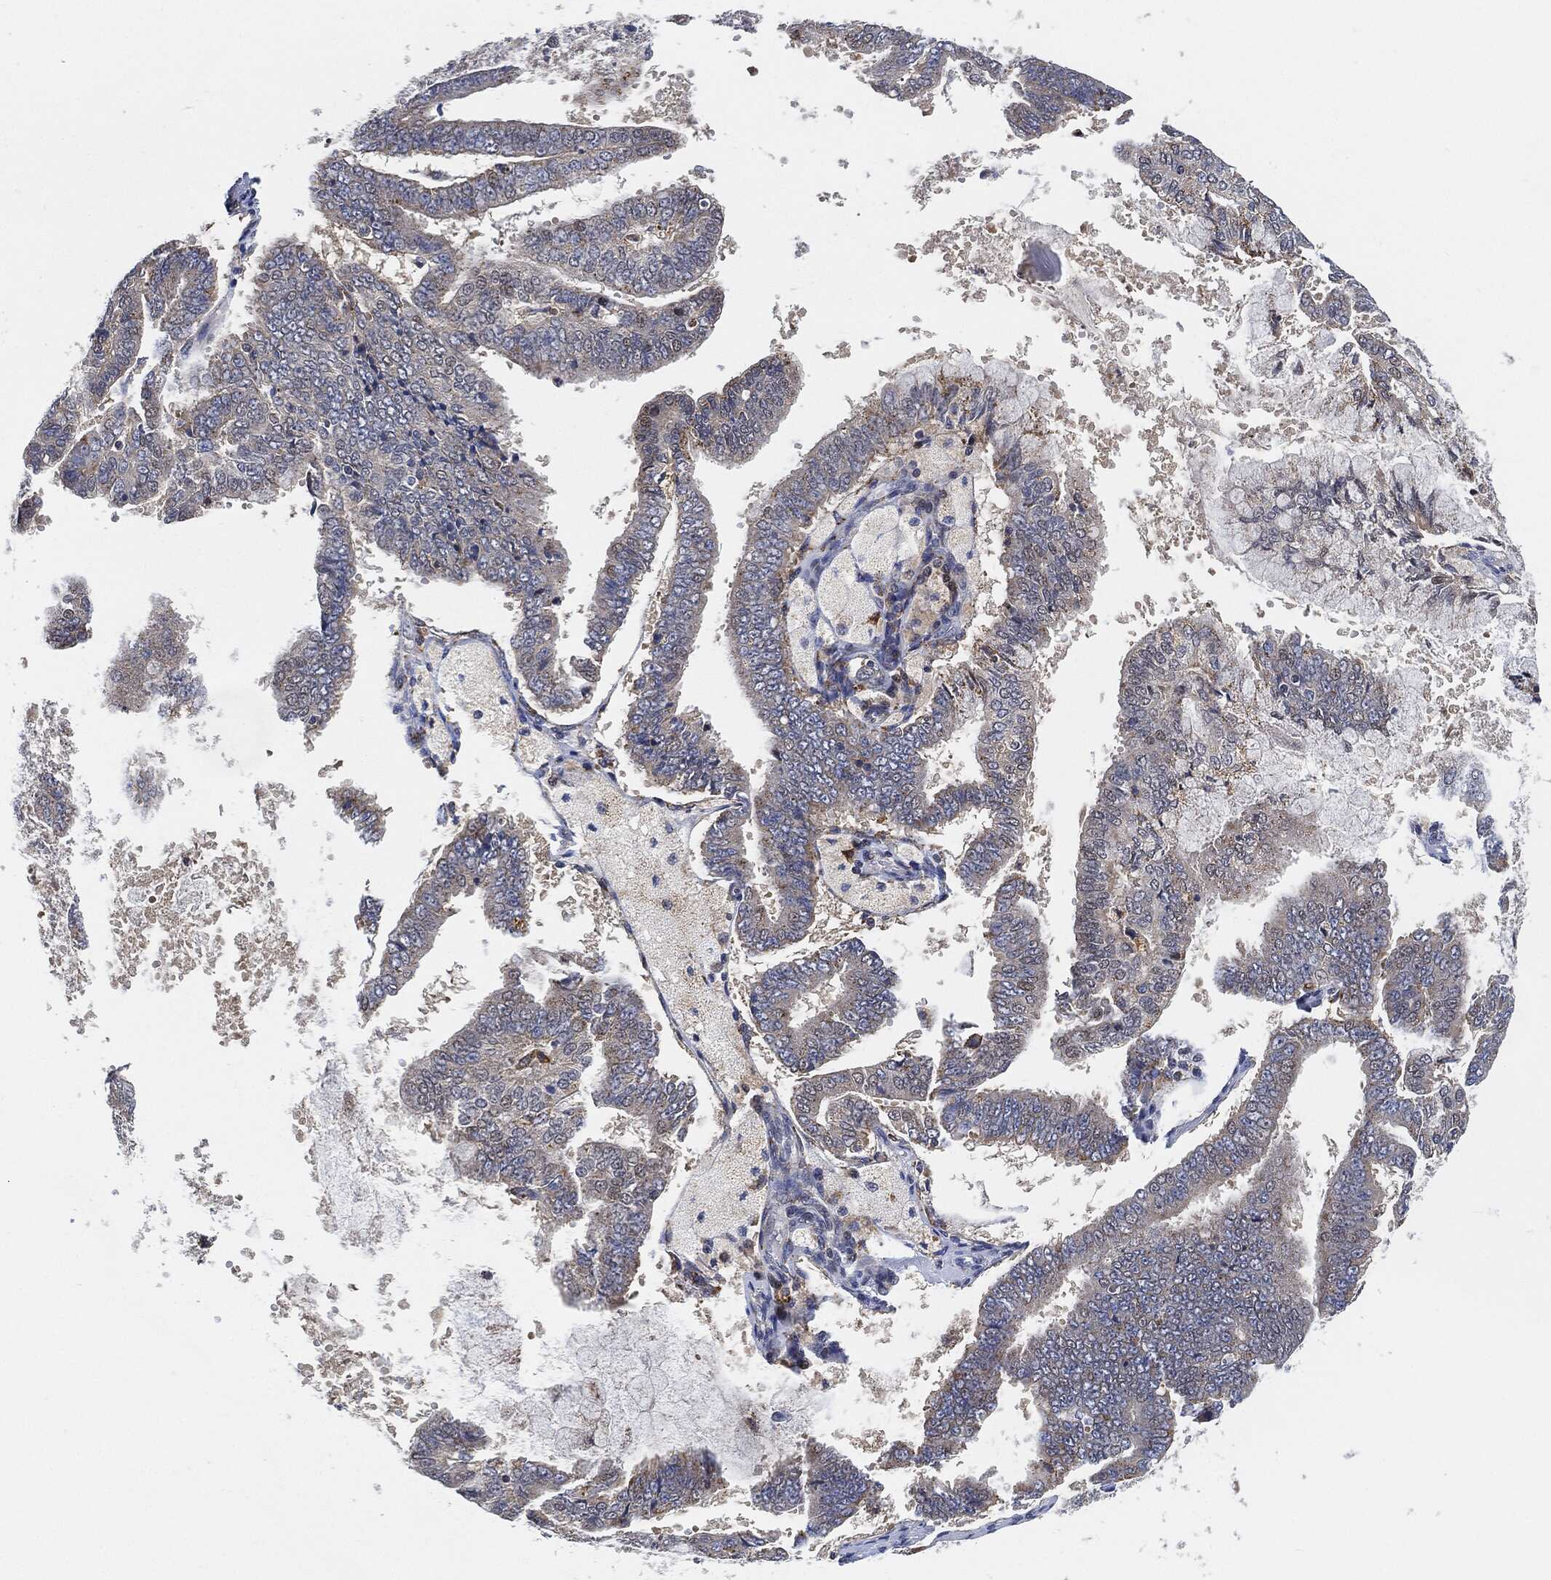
{"staining": {"intensity": "weak", "quantity": "25%-75%", "location": "cytoplasmic/membranous"}, "tissue": "endometrial cancer", "cell_type": "Tumor cells", "image_type": "cancer", "snomed": [{"axis": "morphology", "description": "Adenocarcinoma, NOS"}, {"axis": "topography", "description": "Endometrium"}], "caption": "Endometrial adenocarcinoma stained with a brown dye displays weak cytoplasmic/membranous positive expression in approximately 25%-75% of tumor cells.", "gene": "VSIG4", "patient": {"sex": "female", "age": 63}}